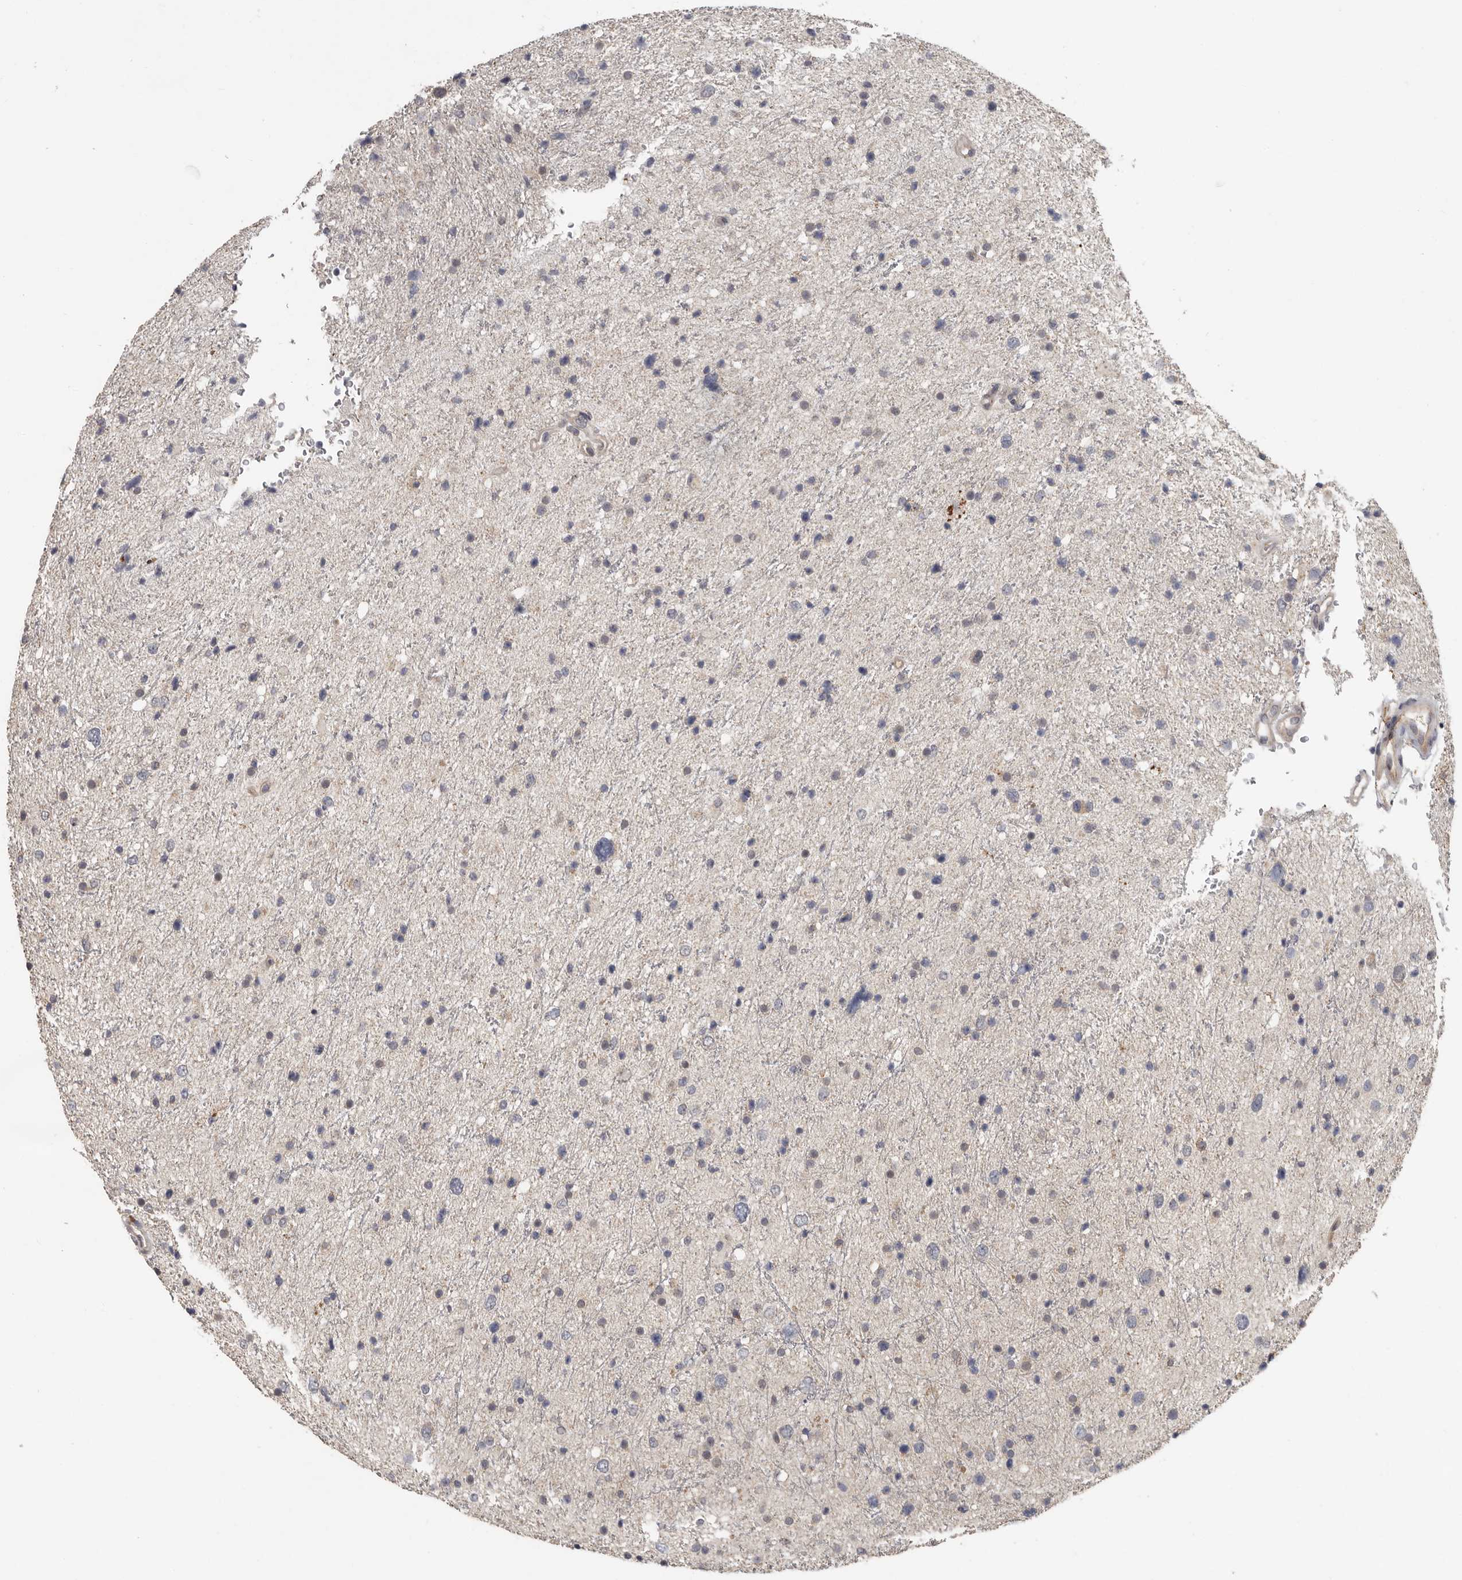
{"staining": {"intensity": "negative", "quantity": "none", "location": "none"}, "tissue": "glioma", "cell_type": "Tumor cells", "image_type": "cancer", "snomed": [{"axis": "morphology", "description": "Glioma, malignant, Low grade"}, {"axis": "topography", "description": "Brain"}], "caption": "Image shows no significant protein staining in tumor cells of low-grade glioma (malignant).", "gene": "MTF1", "patient": {"sex": "female", "age": 37}}